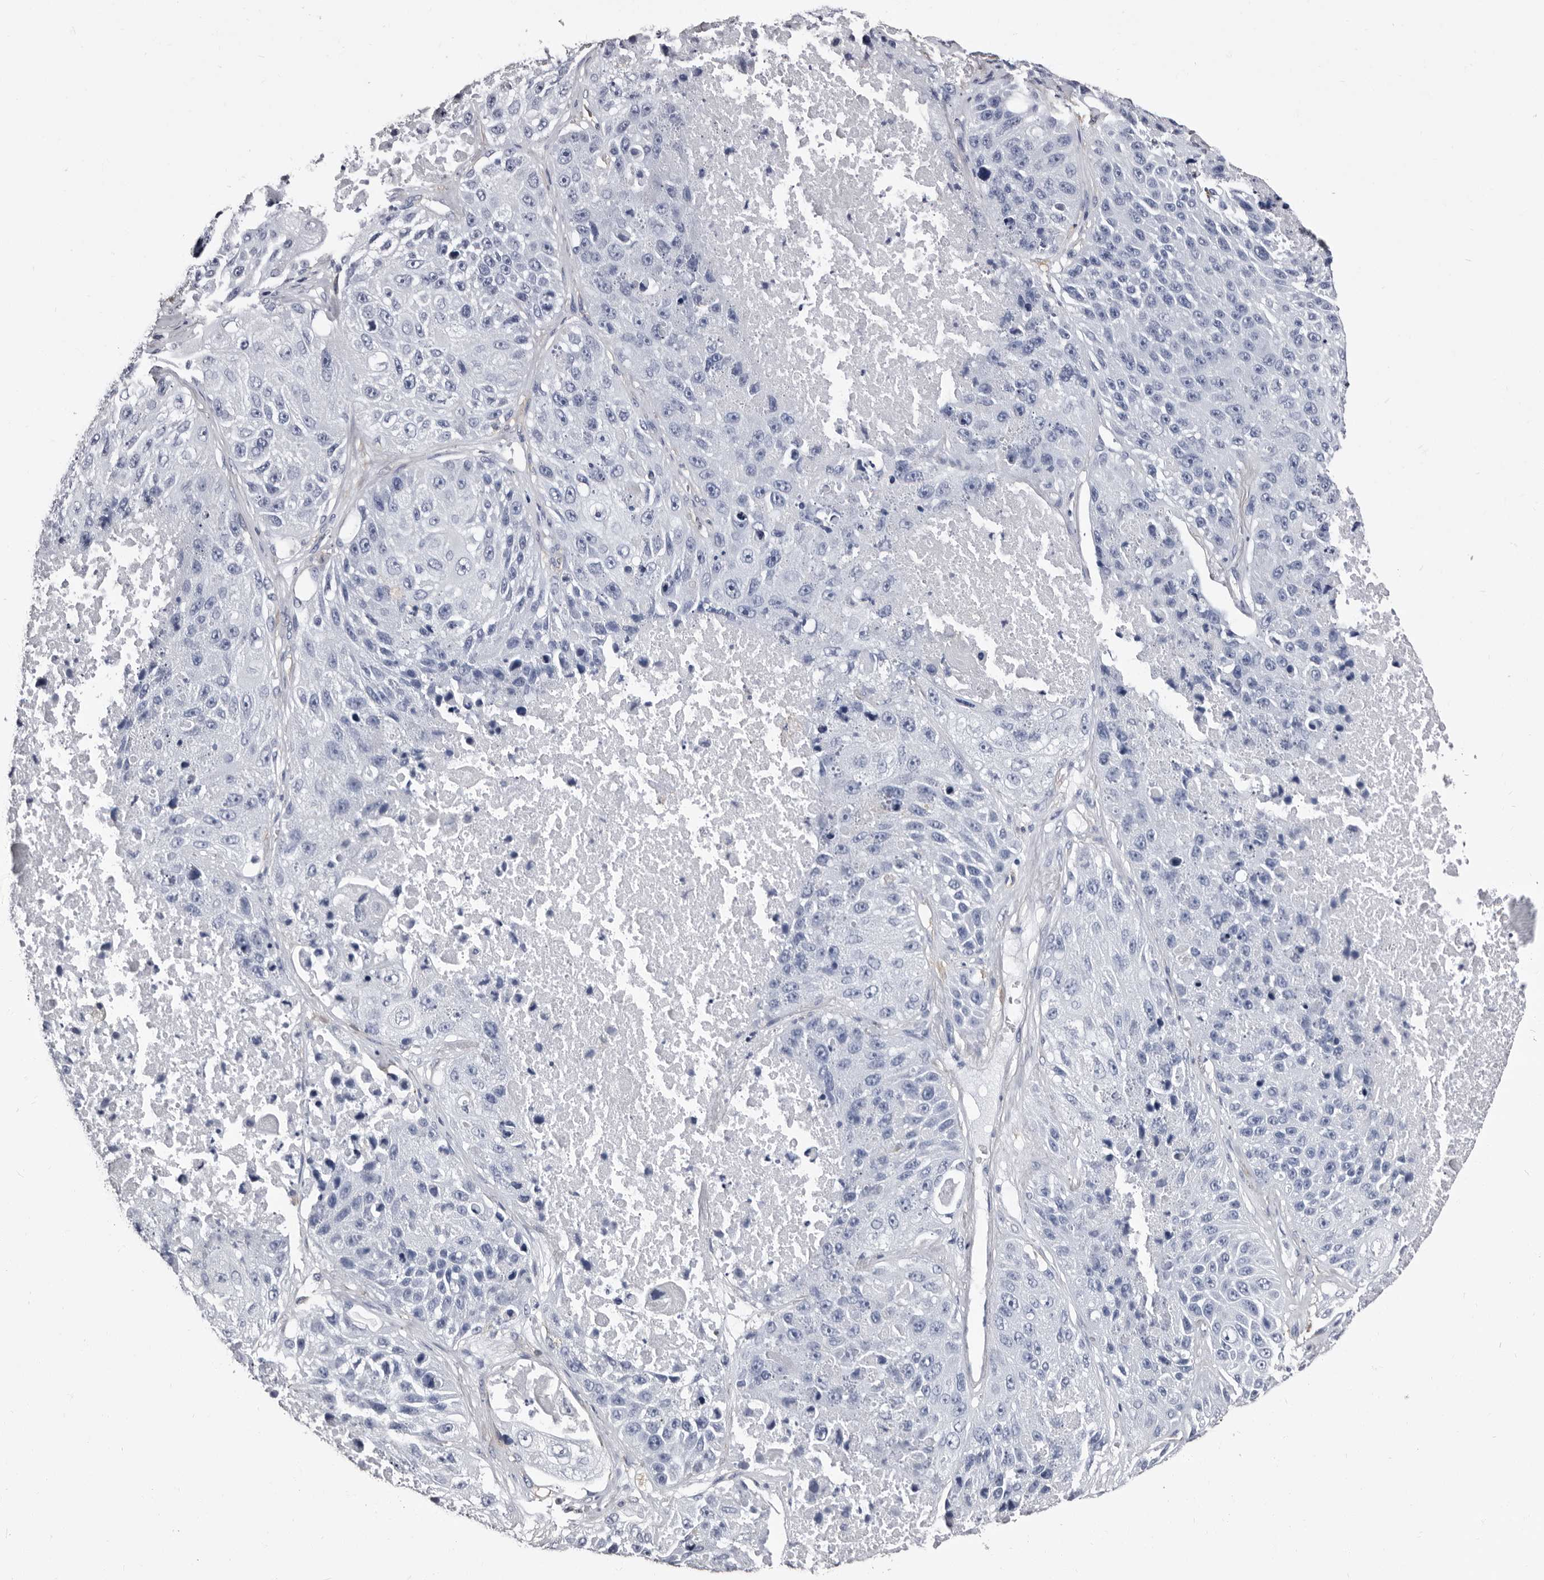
{"staining": {"intensity": "negative", "quantity": "none", "location": "none"}, "tissue": "lung cancer", "cell_type": "Tumor cells", "image_type": "cancer", "snomed": [{"axis": "morphology", "description": "Squamous cell carcinoma, NOS"}, {"axis": "topography", "description": "Lung"}], "caption": "A histopathology image of lung cancer (squamous cell carcinoma) stained for a protein exhibits no brown staining in tumor cells.", "gene": "EPB41L3", "patient": {"sex": "male", "age": 61}}